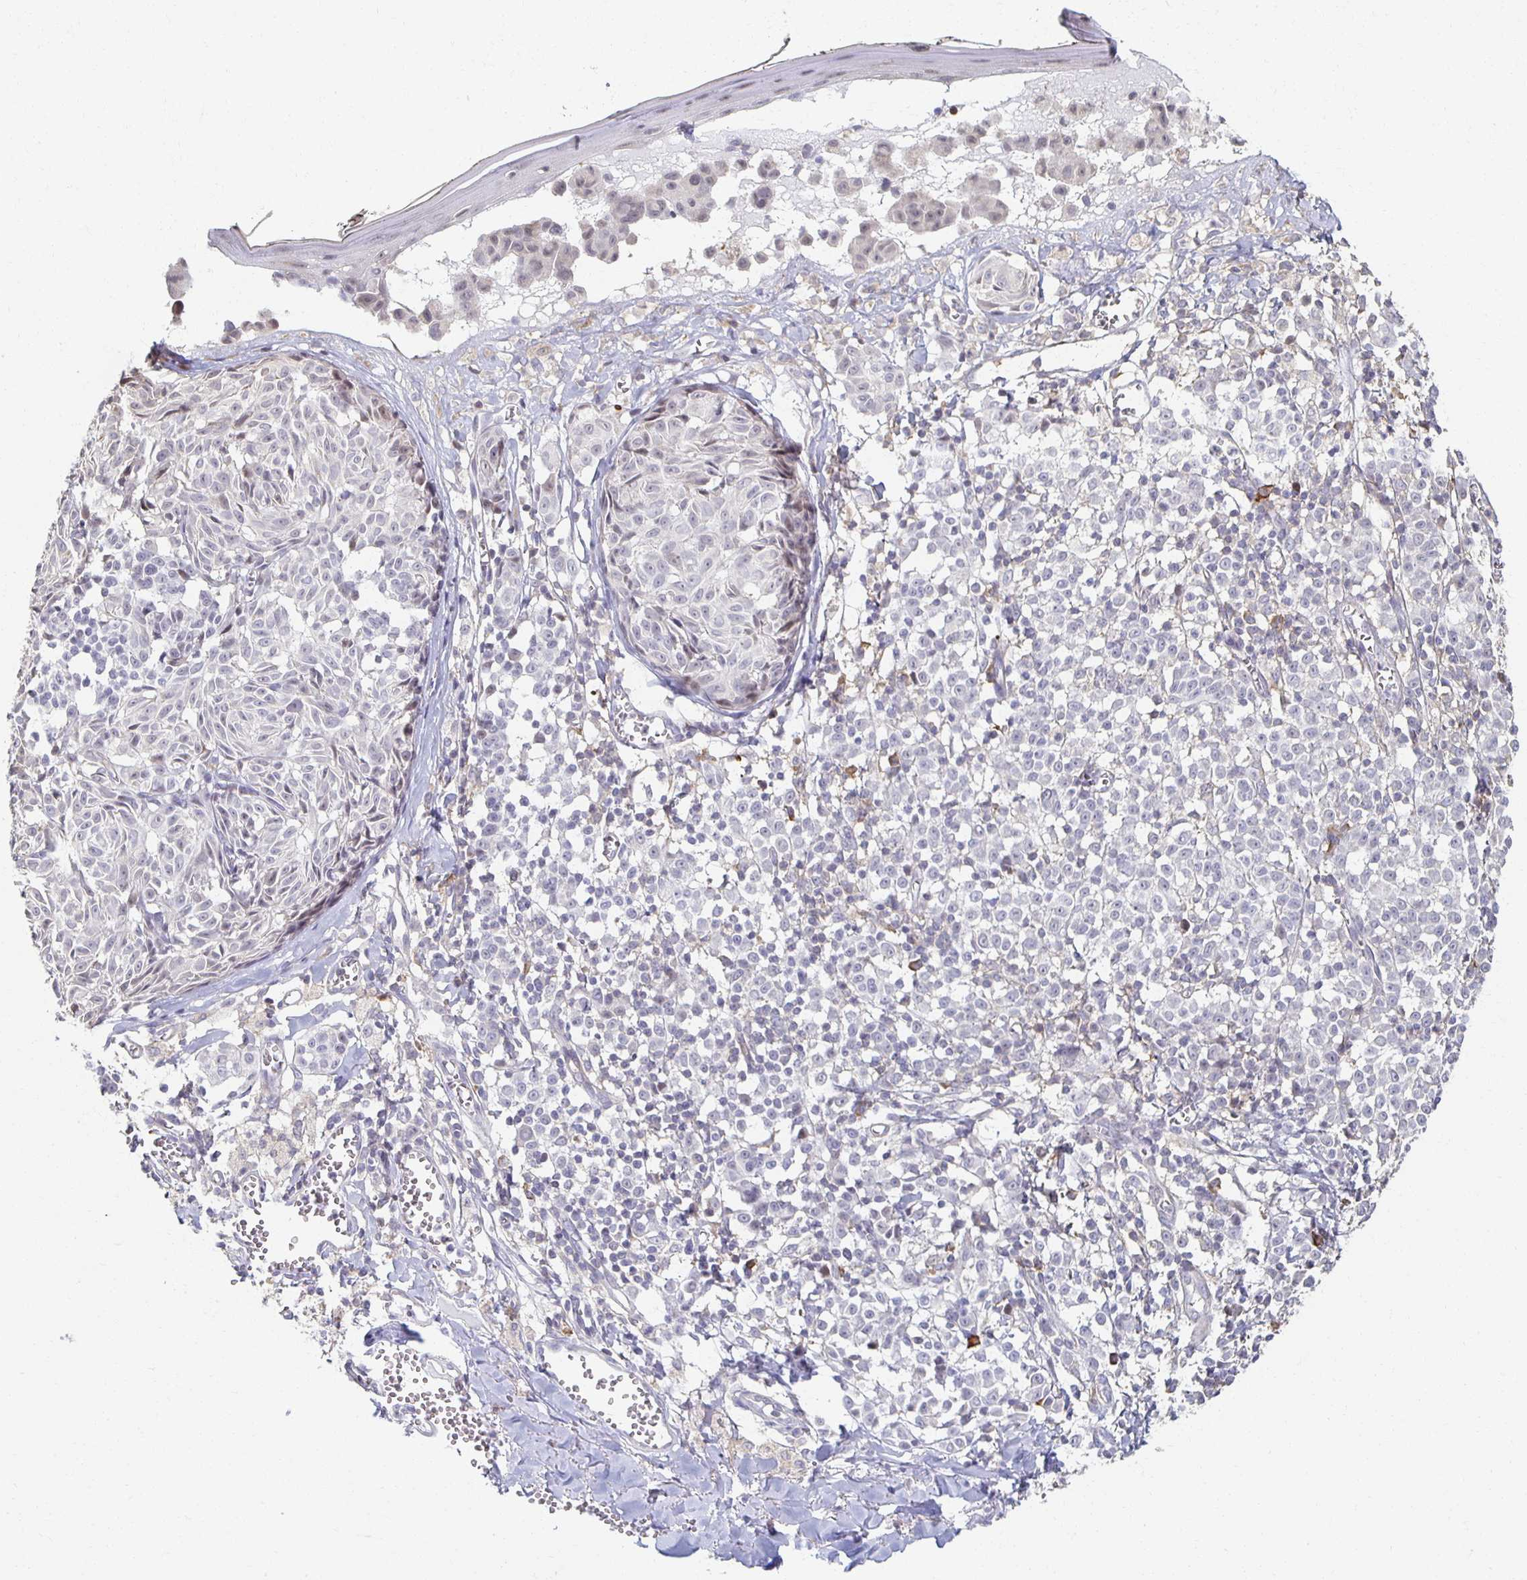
{"staining": {"intensity": "negative", "quantity": "none", "location": "none"}, "tissue": "melanoma", "cell_type": "Tumor cells", "image_type": "cancer", "snomed": [{"axis": "morphology", "description": "Malignant melanoma, NOS"}, {"axis": "topography", "description": "Skin"}], "caption": "The IHC histopathology image has no significant staining in tumor cells of malignant melanoma tissue. Nuclei are stained in blue.", "gene": "ZNF692", "patient": {"sex": "female", "age": 43}}